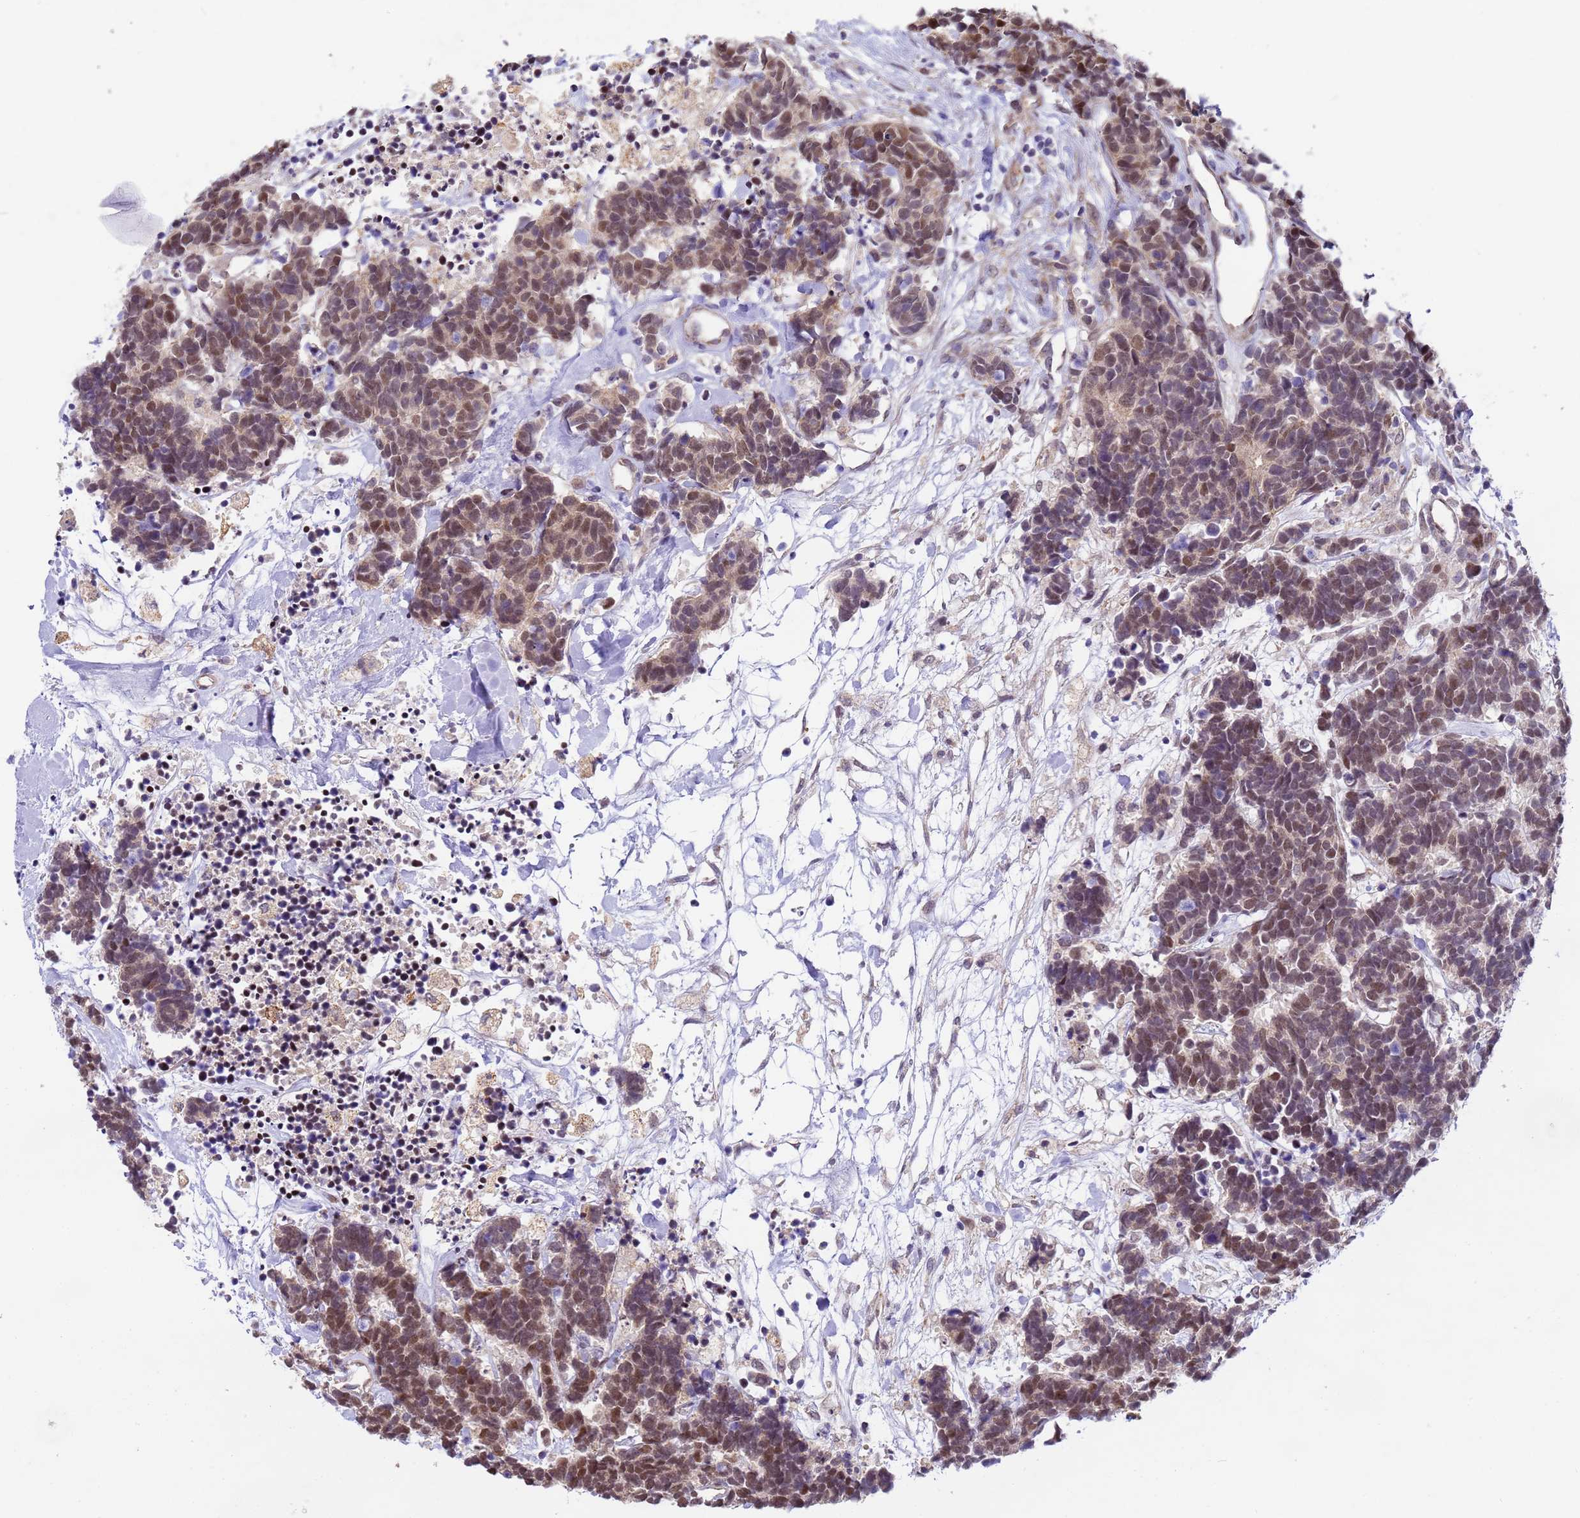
{"staining": {"intensity": "moderate", "quantity": "25%-75%", "location": "nuclear"}, "tissue": "carcinoid", "cell_type": "Tumor cells", "image_type": "cancer", "snomed": [{"axis": "morphology", "description": "Carcinoma, NOS"}, {"axis": "morphology", "description": "Carcinoid, malignant, NOS"}, {"axis": "topography", "description": "Urinary bladder"}], "caption": "Moderate nuclear expression is seen in approximately 25%-75% of tumor cells in carcinoid. (Brightfield microscopy of DAB IHC at high magnification).", "gene": "RAPGEF3", "patient": {"sex": "male", "age": 57}}